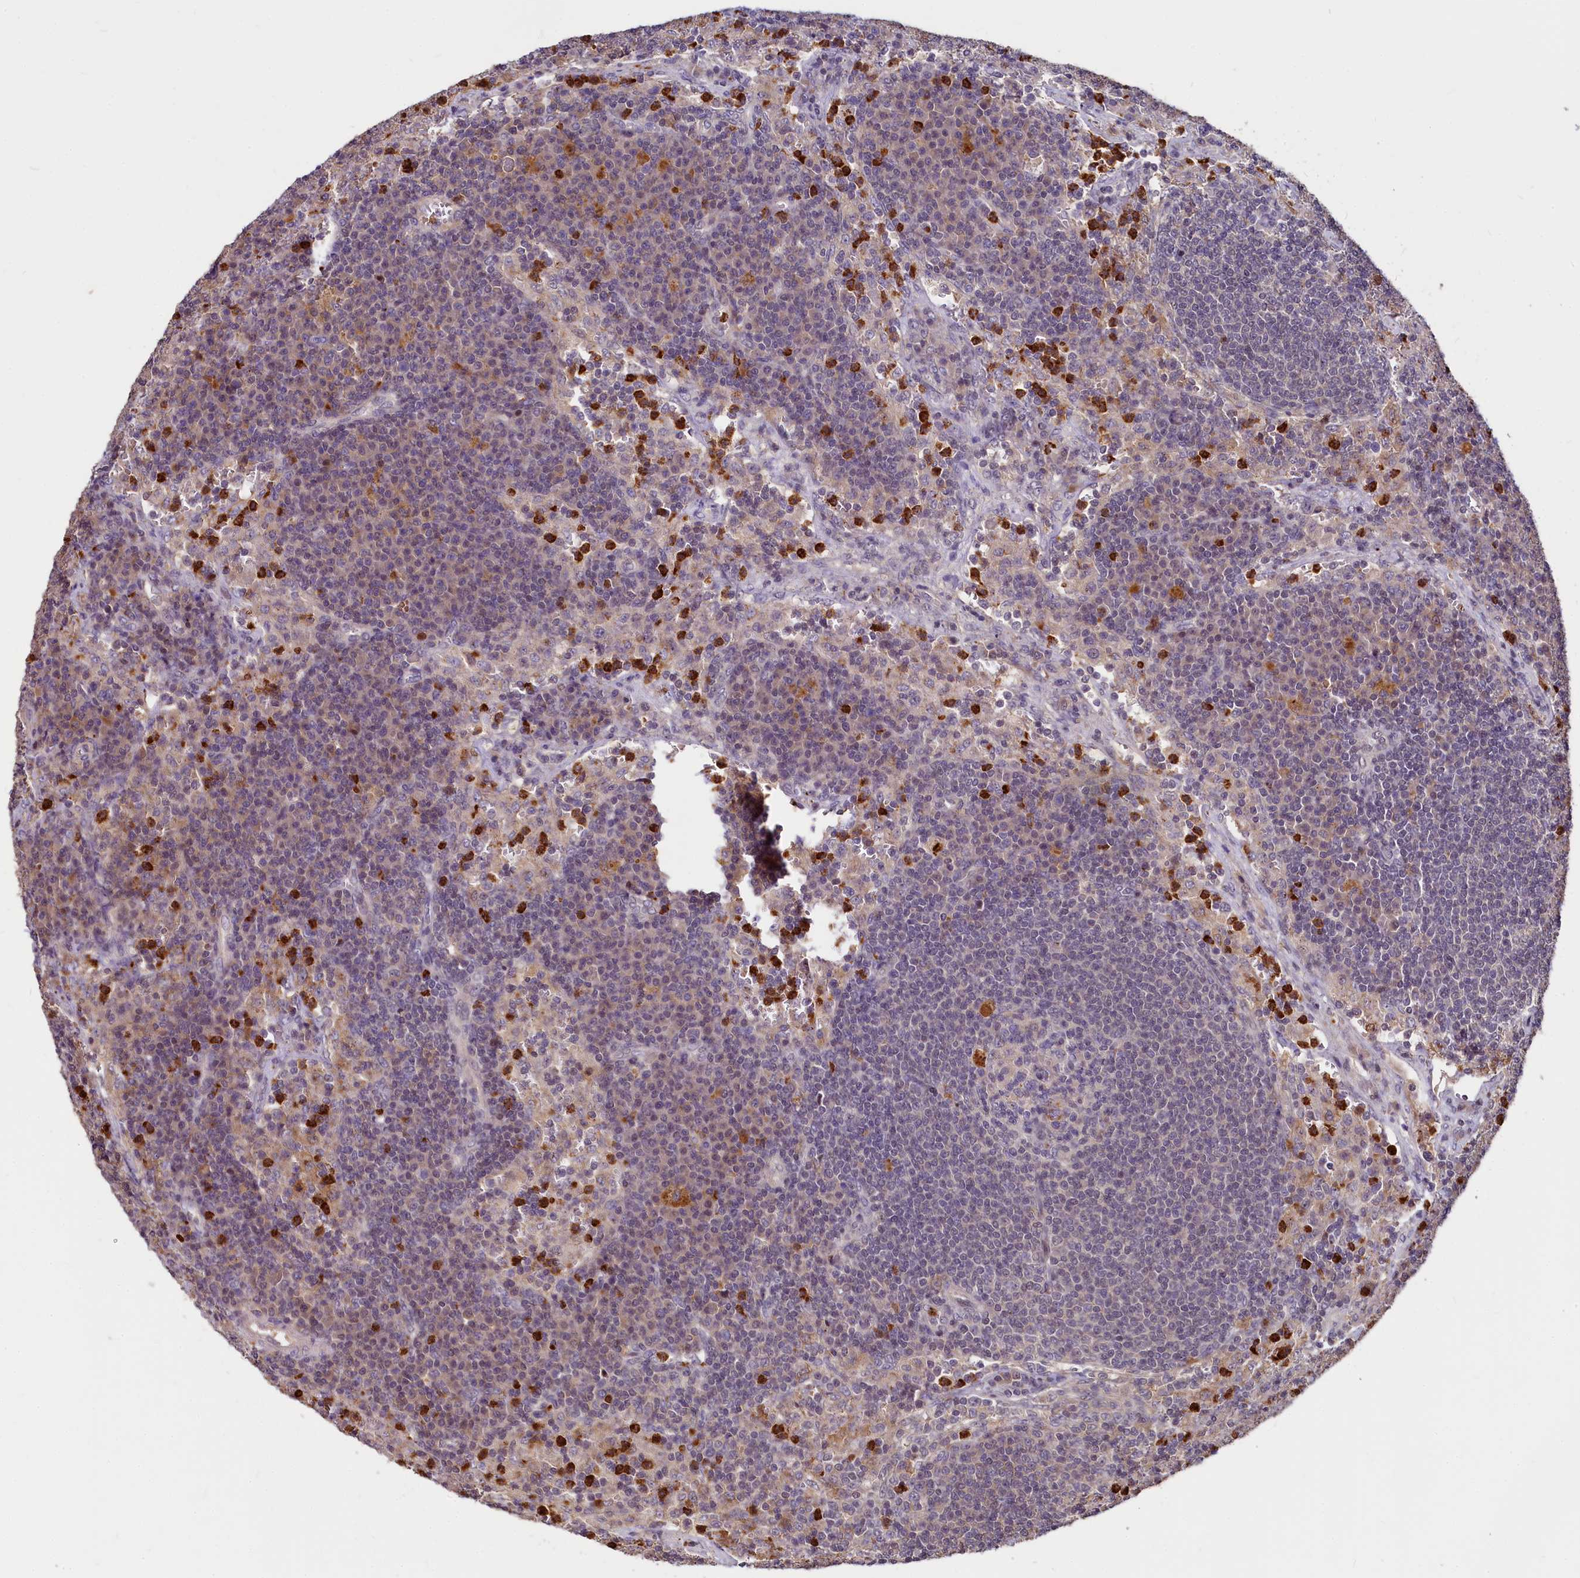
{"staining": {"intensity": "negative", "quantity": "none", "location": "none"}, "tissue": "lymph node", "cell_type": "Germinal center cells", "image_type": "normal", "snomed": [{"axis": "morphology", "description": "Normal tissue, NOS"}, {"axis": "topography", "description": "Lymph node"}], "caption": "IHC photomicrograph of benign lymph node: lymph node stained with DAB reveals no significant protein expression in germinal center cells. (Immunohistochemistry (ihc), brightfield microscopy, high magnification).", "gene": "ATG101", "patient": {"sex": "female", "age": 70}}